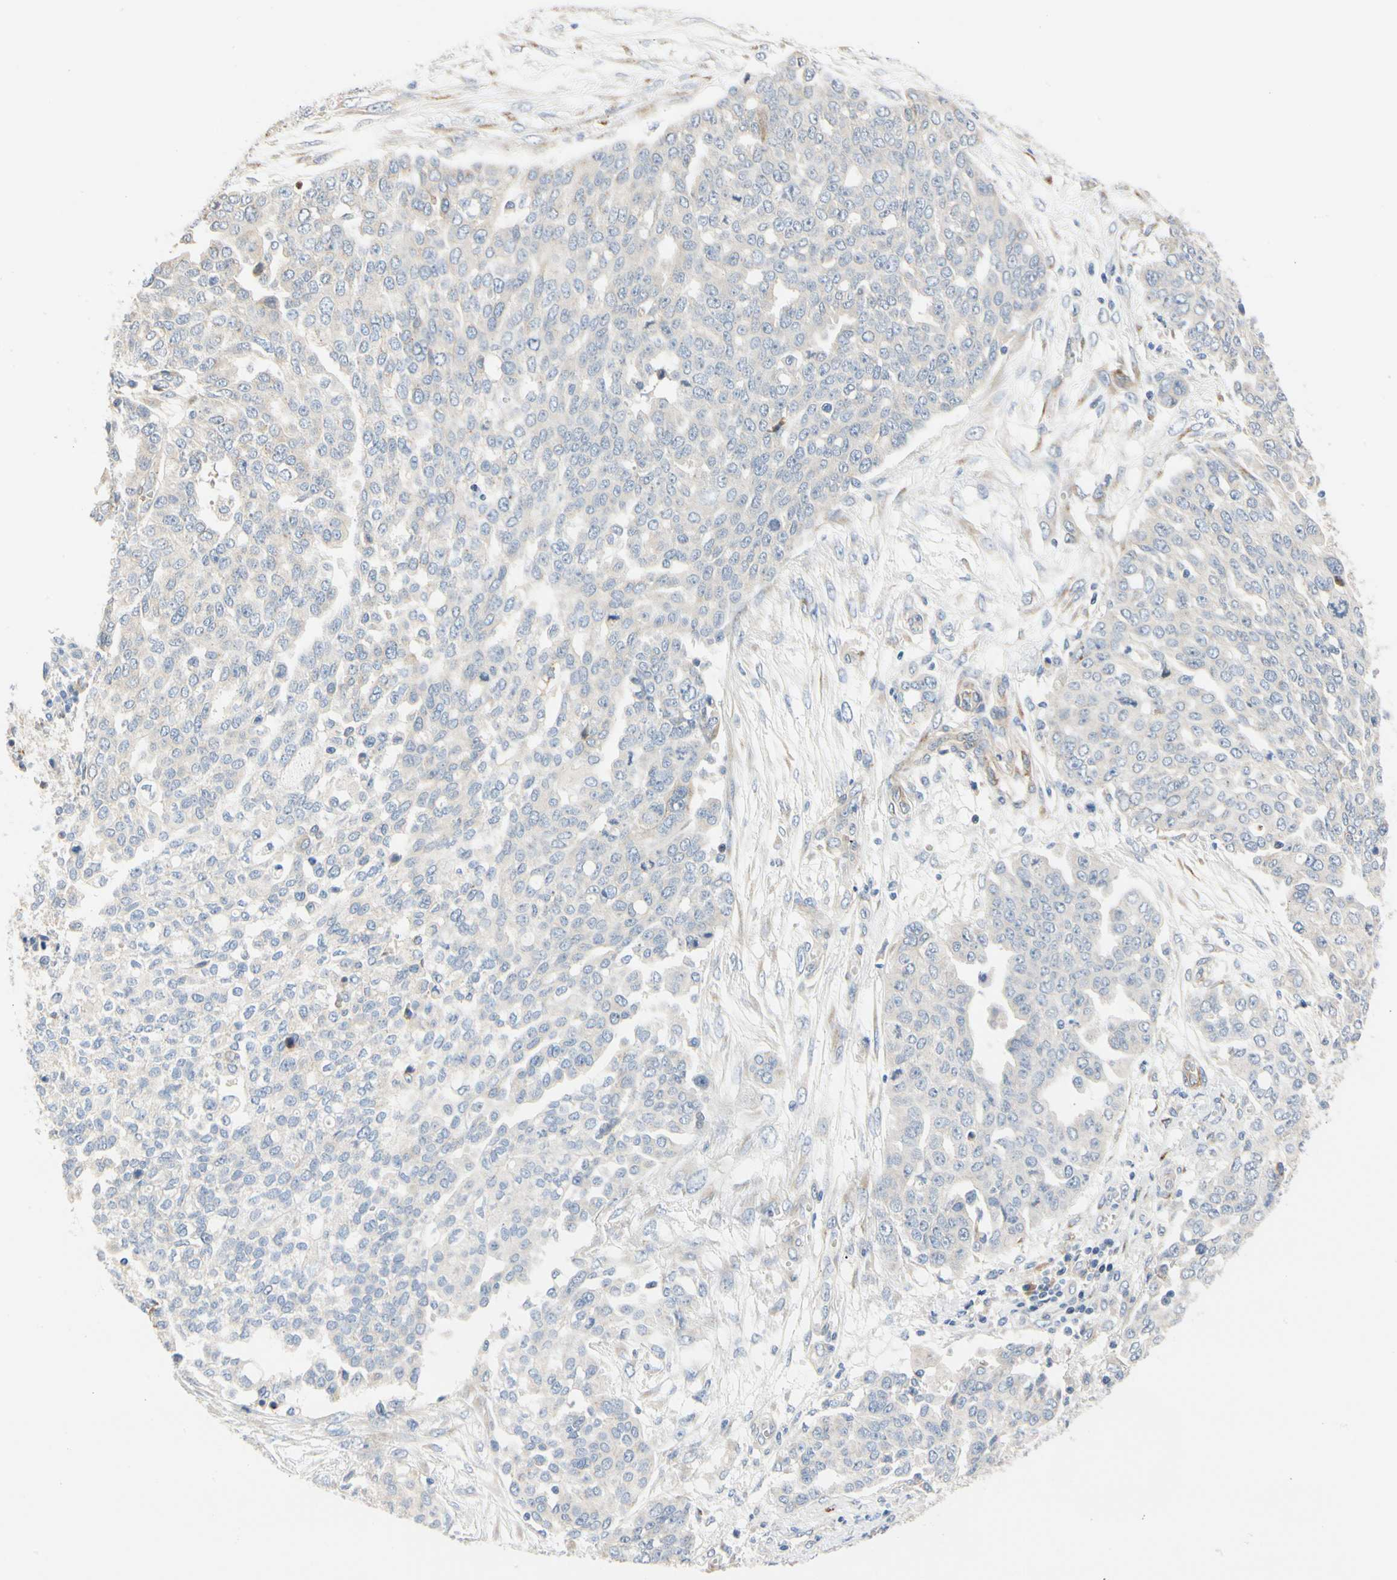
{"staining": {"intensity": "negative", "quantity": "none", "location": "none"}, "tissue": "ovarian cancer", "cell_type": "Tumor cells", "image_type": "cancer", "snomed": [{"axis": "morphology", "description": "Cystadenocarcinoma, serous, NOS"}, {"axis": "topography", "description": "Soft tissue"}, {"axis": "topography", "description": "Ovary"}], "caption": "Human ovarian cancer stained for a protein using immunohistochemistry exhibits no positivity in tumor cells.", "gene": "ZNF236", "patient": {"sex": "female", "age": 57}}